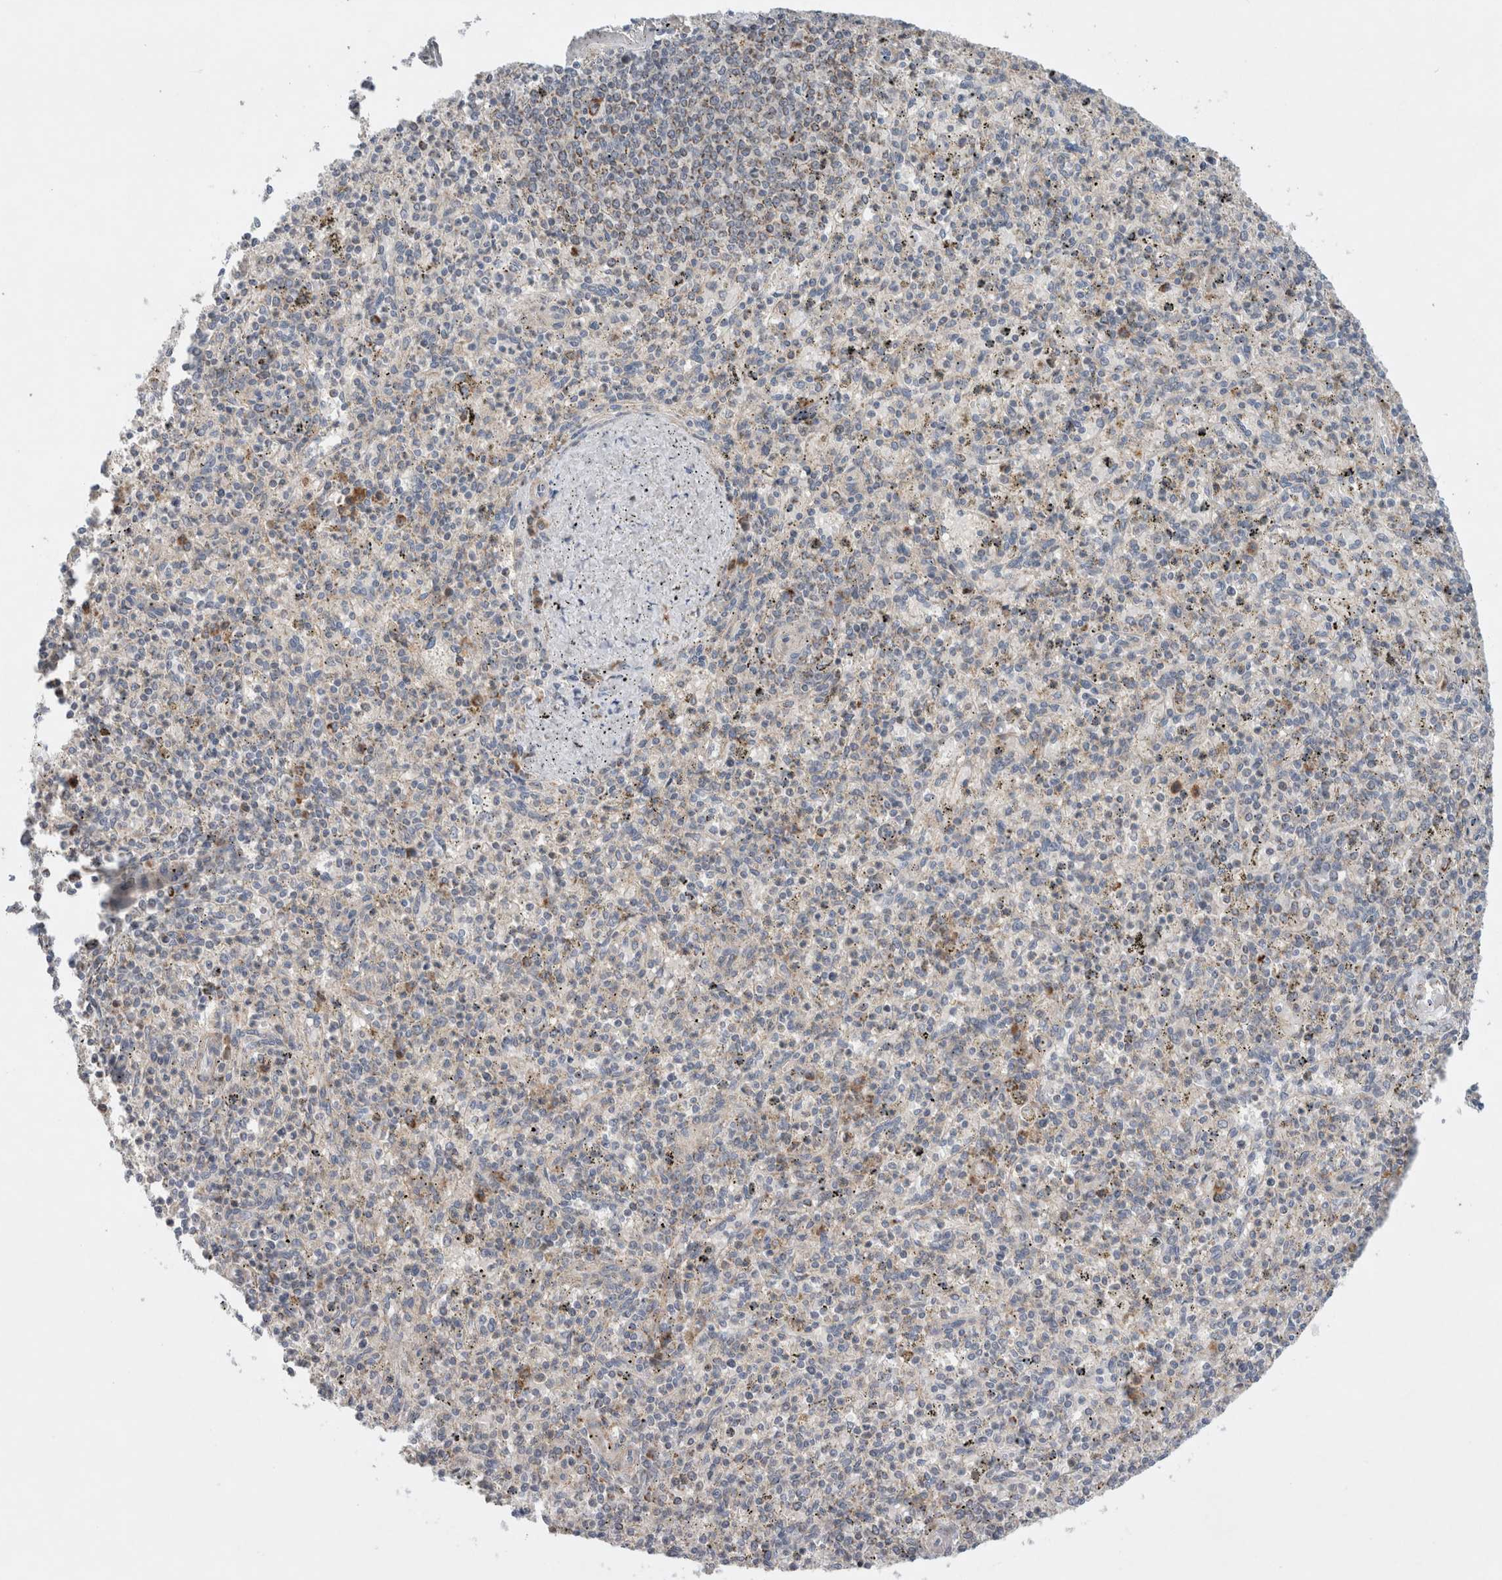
{"staining": {"intensity": "moderate", "quantity": "<25%", "location": "cytoplasmic/membranous"}, "tissue": "spleen", "cell_type": "Cells in red pulp", "image_type": "normal", "snomed": [{"axis": "morphology", "description": "Normal tissue, NOS"}, {"axis": "topography", "description": "Spleen"}], "caption": "Spleen stained with immunohistochemistry (IHC) reveals moderate cytoplasmic/membranous positivity in about <25% of cells in red pulp.", "gene": "MRPS28", "patient": {"sex": "male", "age": 72}}